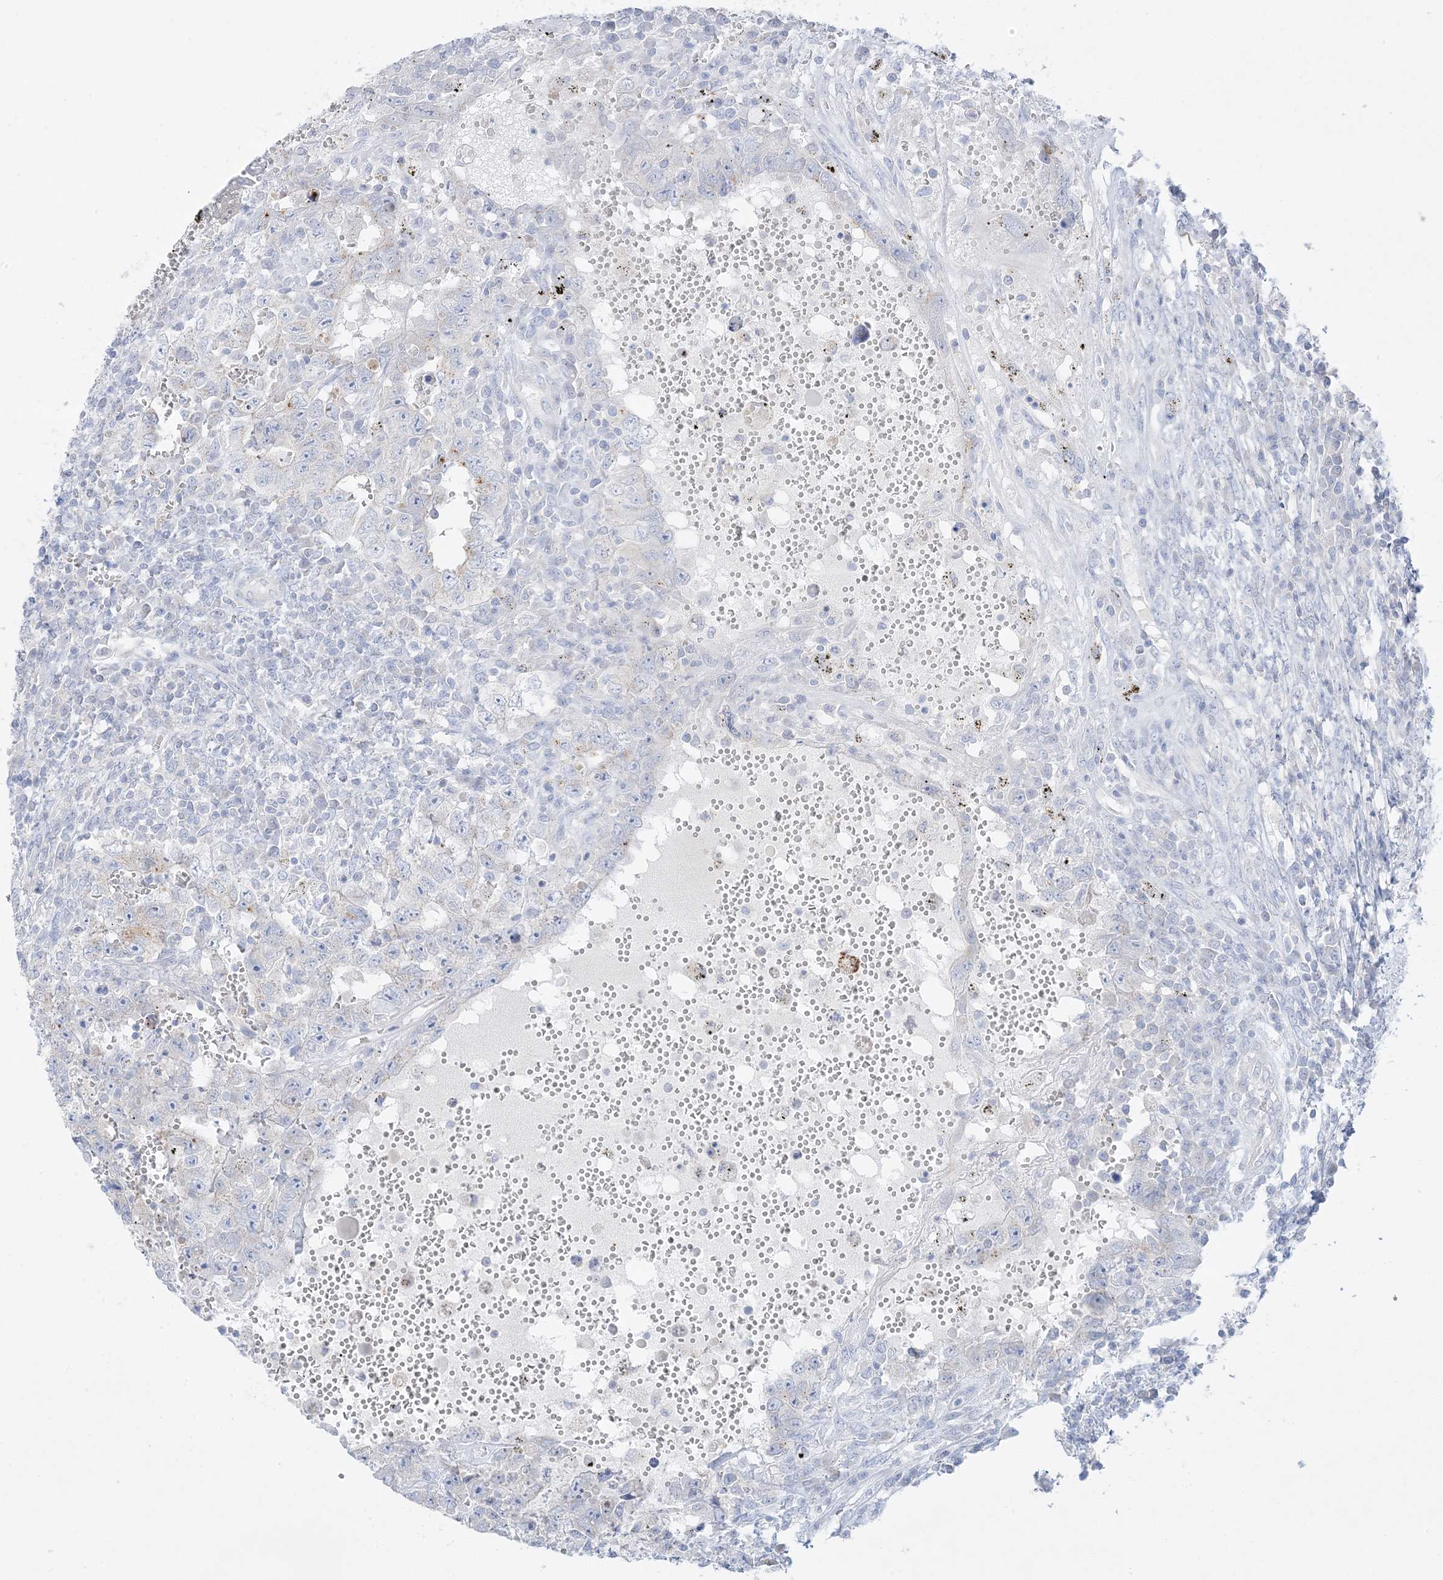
{"staining": {"intensity": "negative", "quantity": "none", "location": "none"}, "tissue": "testis cancer", "cell_type": "Tumor cells", "image_type": "cancer", "snomed": [{"axis": "morphology", "description": "Carcinoma, Embryonal, NOS"}, {"axis": "topography", "description": "Testis"}], "caption": "Testis cancer was stained to show a protein in brown. There is no significant positivity in tumor cells. The staining is performed using DAB brown chromogen with nuclei counter-stained in using hematoxylin.", "gene": "FAM184A", "patient": {"sex": "male", "age": 26}}